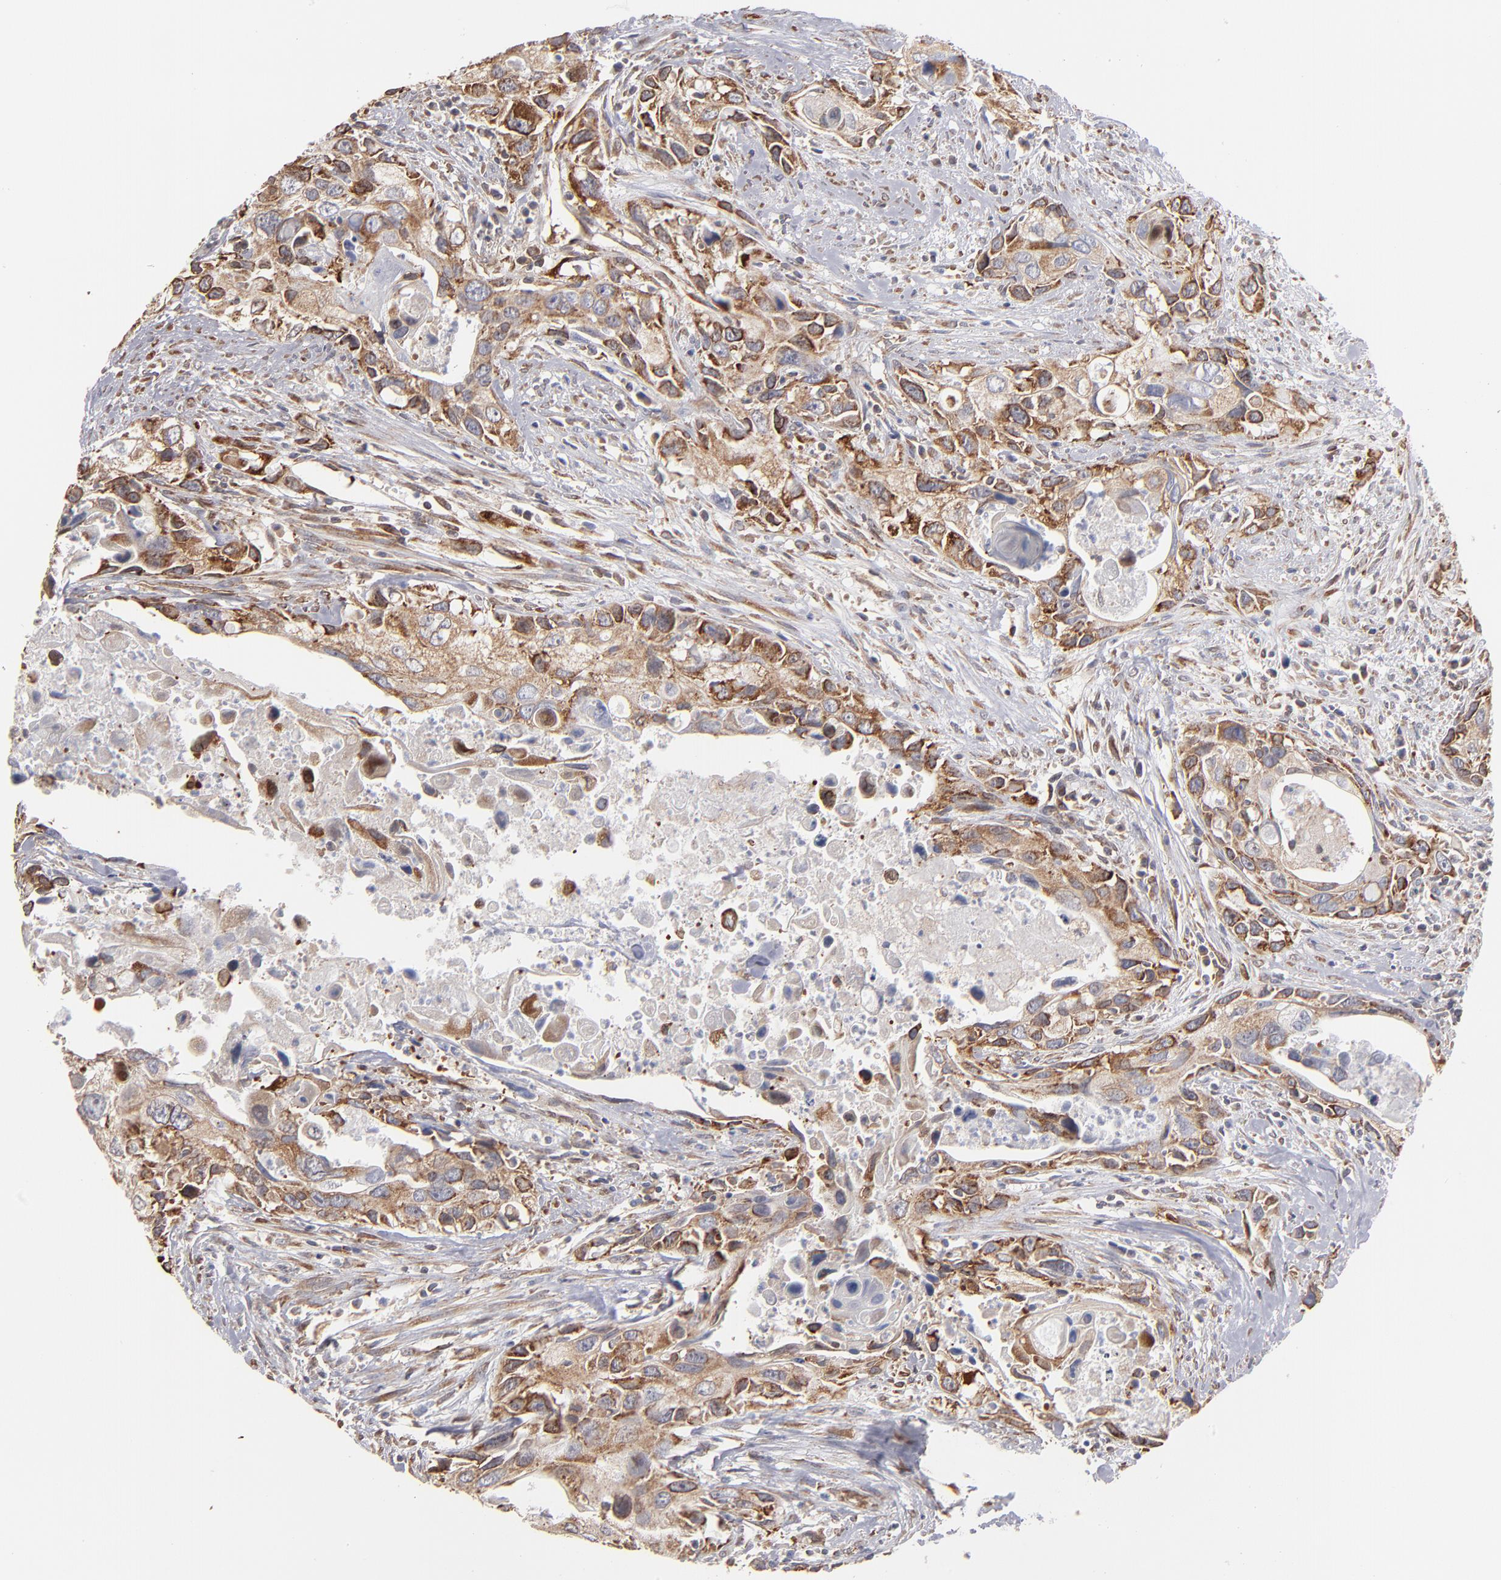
{"staining": {"intensity": "moderate", "quantity": ">75%", "location": "cytoplasmic/membranous"}, "tissue": "urothelial cancer", "cell_type": "Tumor cells", "image_type": "cancer", "snomed": [{"axis": "morphology", "description": "Urothelial carcinoma, High grade"}, {"axis": "topography", "description": "Urinary bladder"}], "caption": "IHC (DAB (3,3'-diaminobenzidine)) staining of human urothelial carcinoma (high-grade) demonstrates moderate cytoplasmic/membranous protein staining in about >75% of tumor cells.", "gene": "KTN1", "patient": {"sex": "male", "age": 71}}